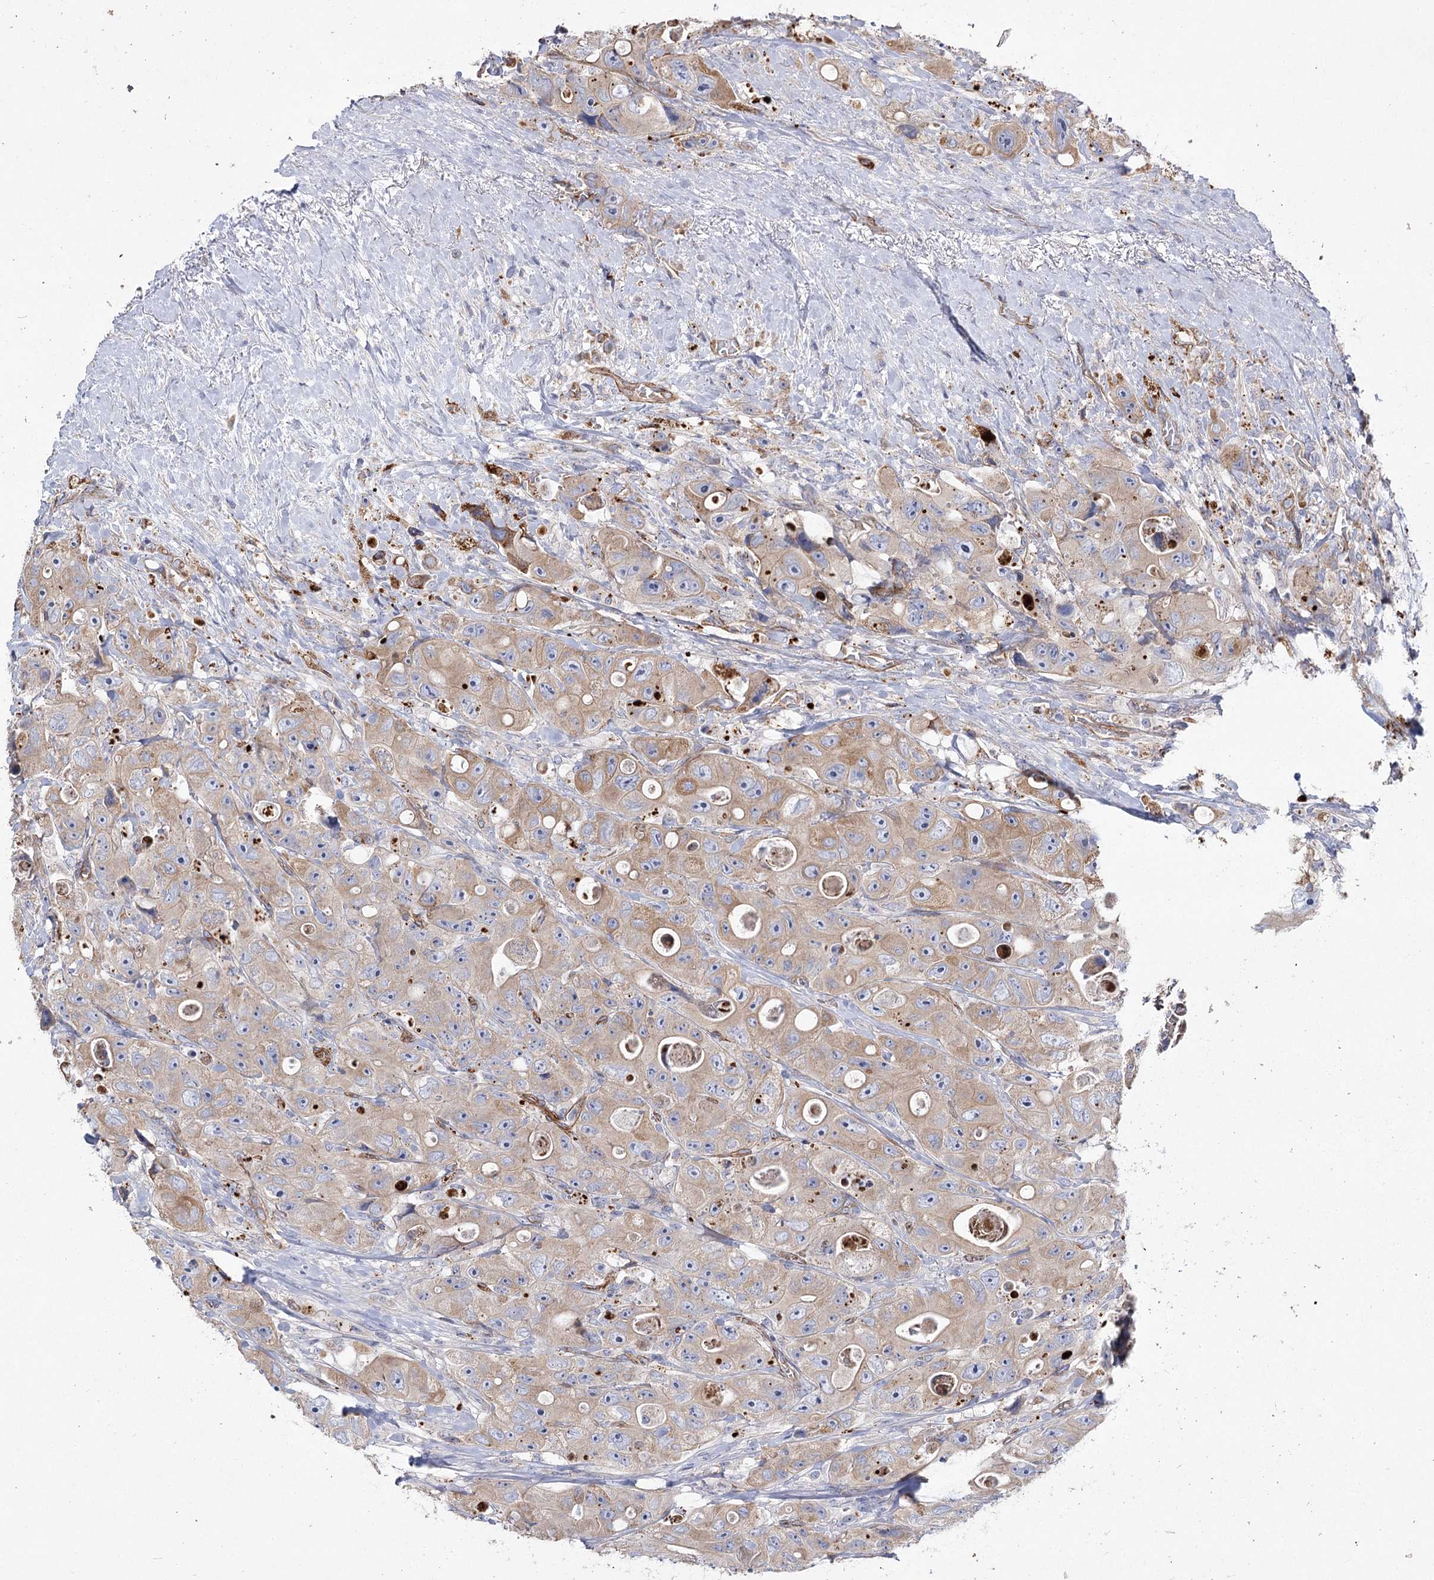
{"staining": {"intensity": "weak", "quantity": "25%-75%", "location": "cytoplasmic/membranous"}, "tissue": "colorectal cancer", "cell_type": "Tumor cells", "image_type": "cancer", "snomed": [{"axis": "morphology", "description": "Adenocarcinoma, NOS"}, {"axis": "topography", "description": "Colon"}], "caption": "A histopathology image of colorectal cancer (adenocarcinoma) stained for a protein shows weak cytoplasmic/membranous brown staining in tumor cells.", "gene": "TMEM164", "patient": {"sex": "female", "age": 46}}